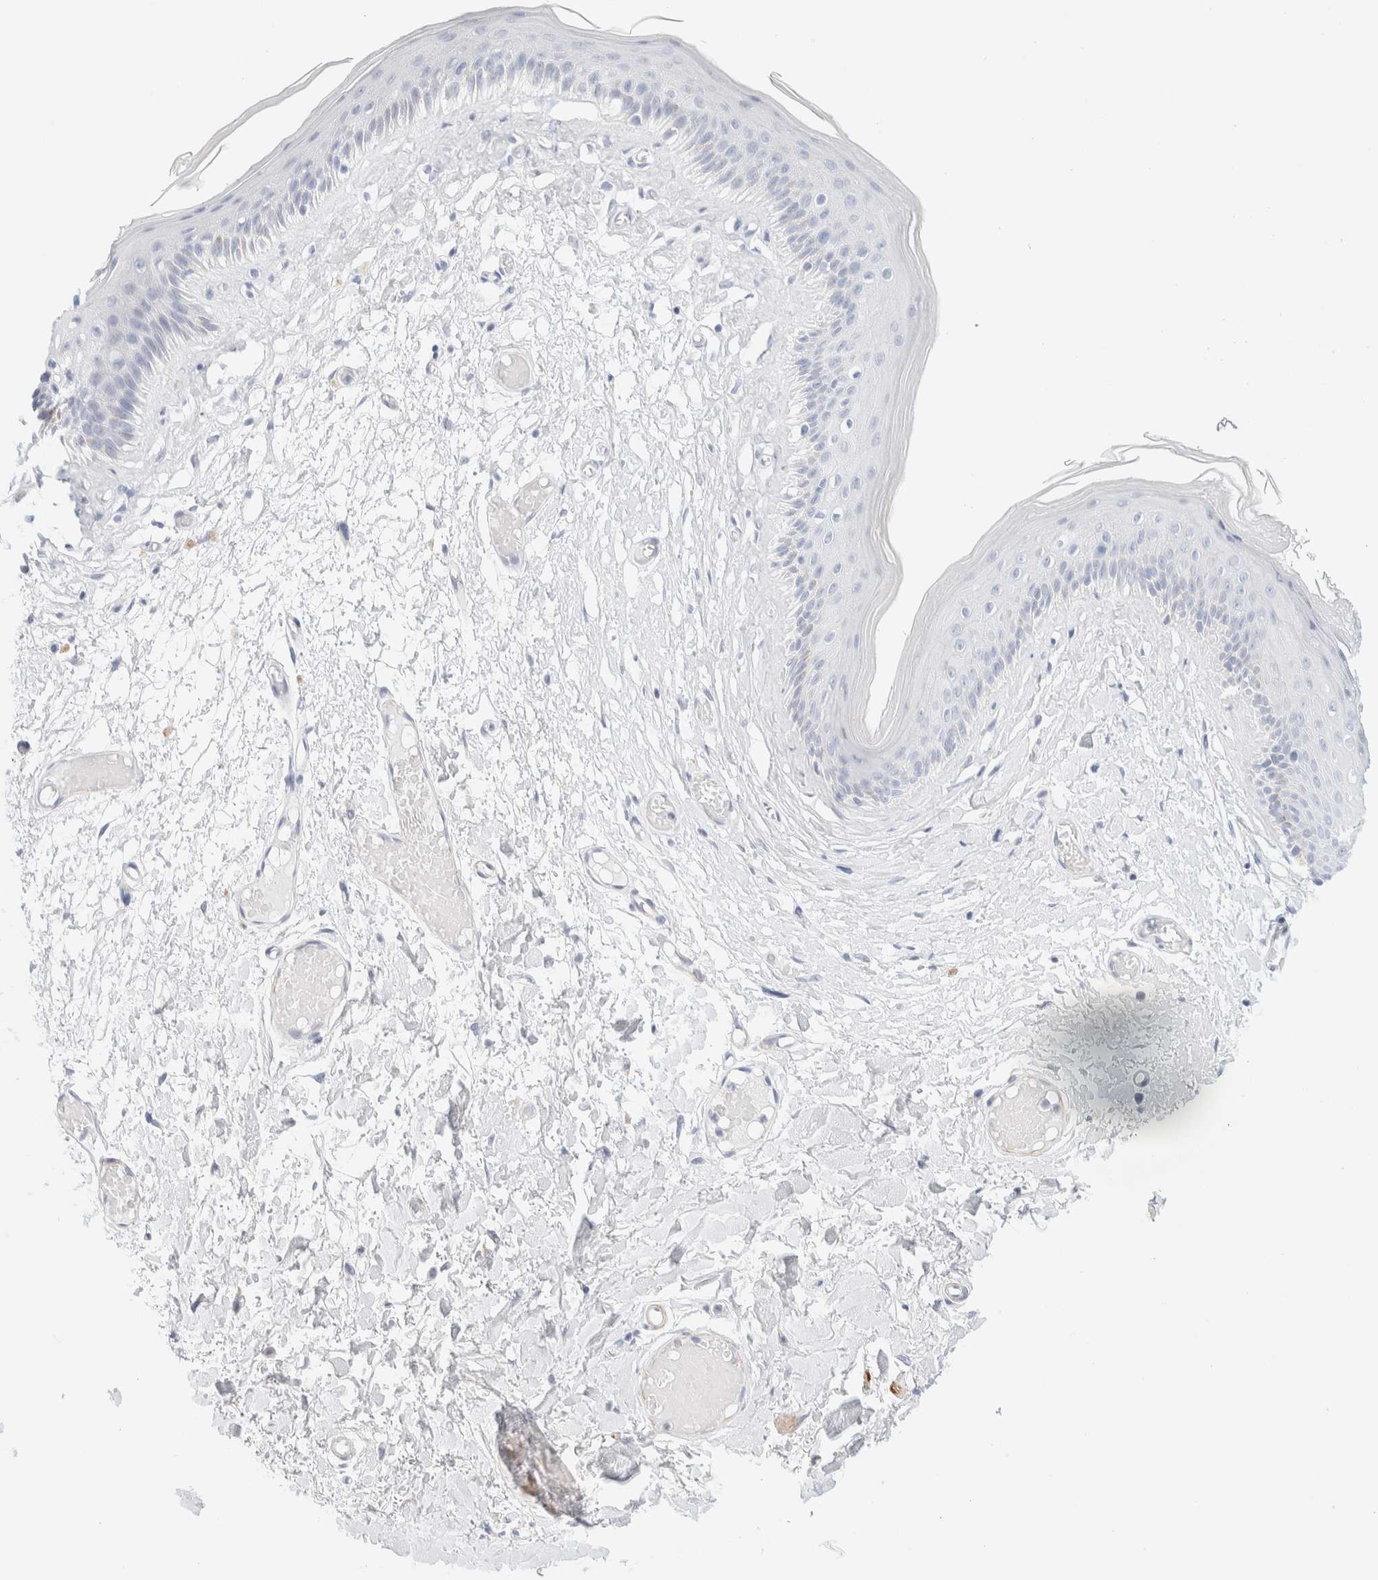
{"staining": {"intensity": "negative", "quantity": "none", "location": "none"}, "tissue": "skin", "cell_type": "Epidermal cells", "image_type": "normal", "snomed": [{"axis": "morphology", "description": "Normal tissue, NOS"}, {"axis": "topography", "description": "Vulva"}], "caption": "IHC histopathology image of normal human skin stained for a protein (brown), which demonstrates no positivity in epidermal cells.", "gene": "AFMID", "patient": {"sex": "female", "age": 73}}